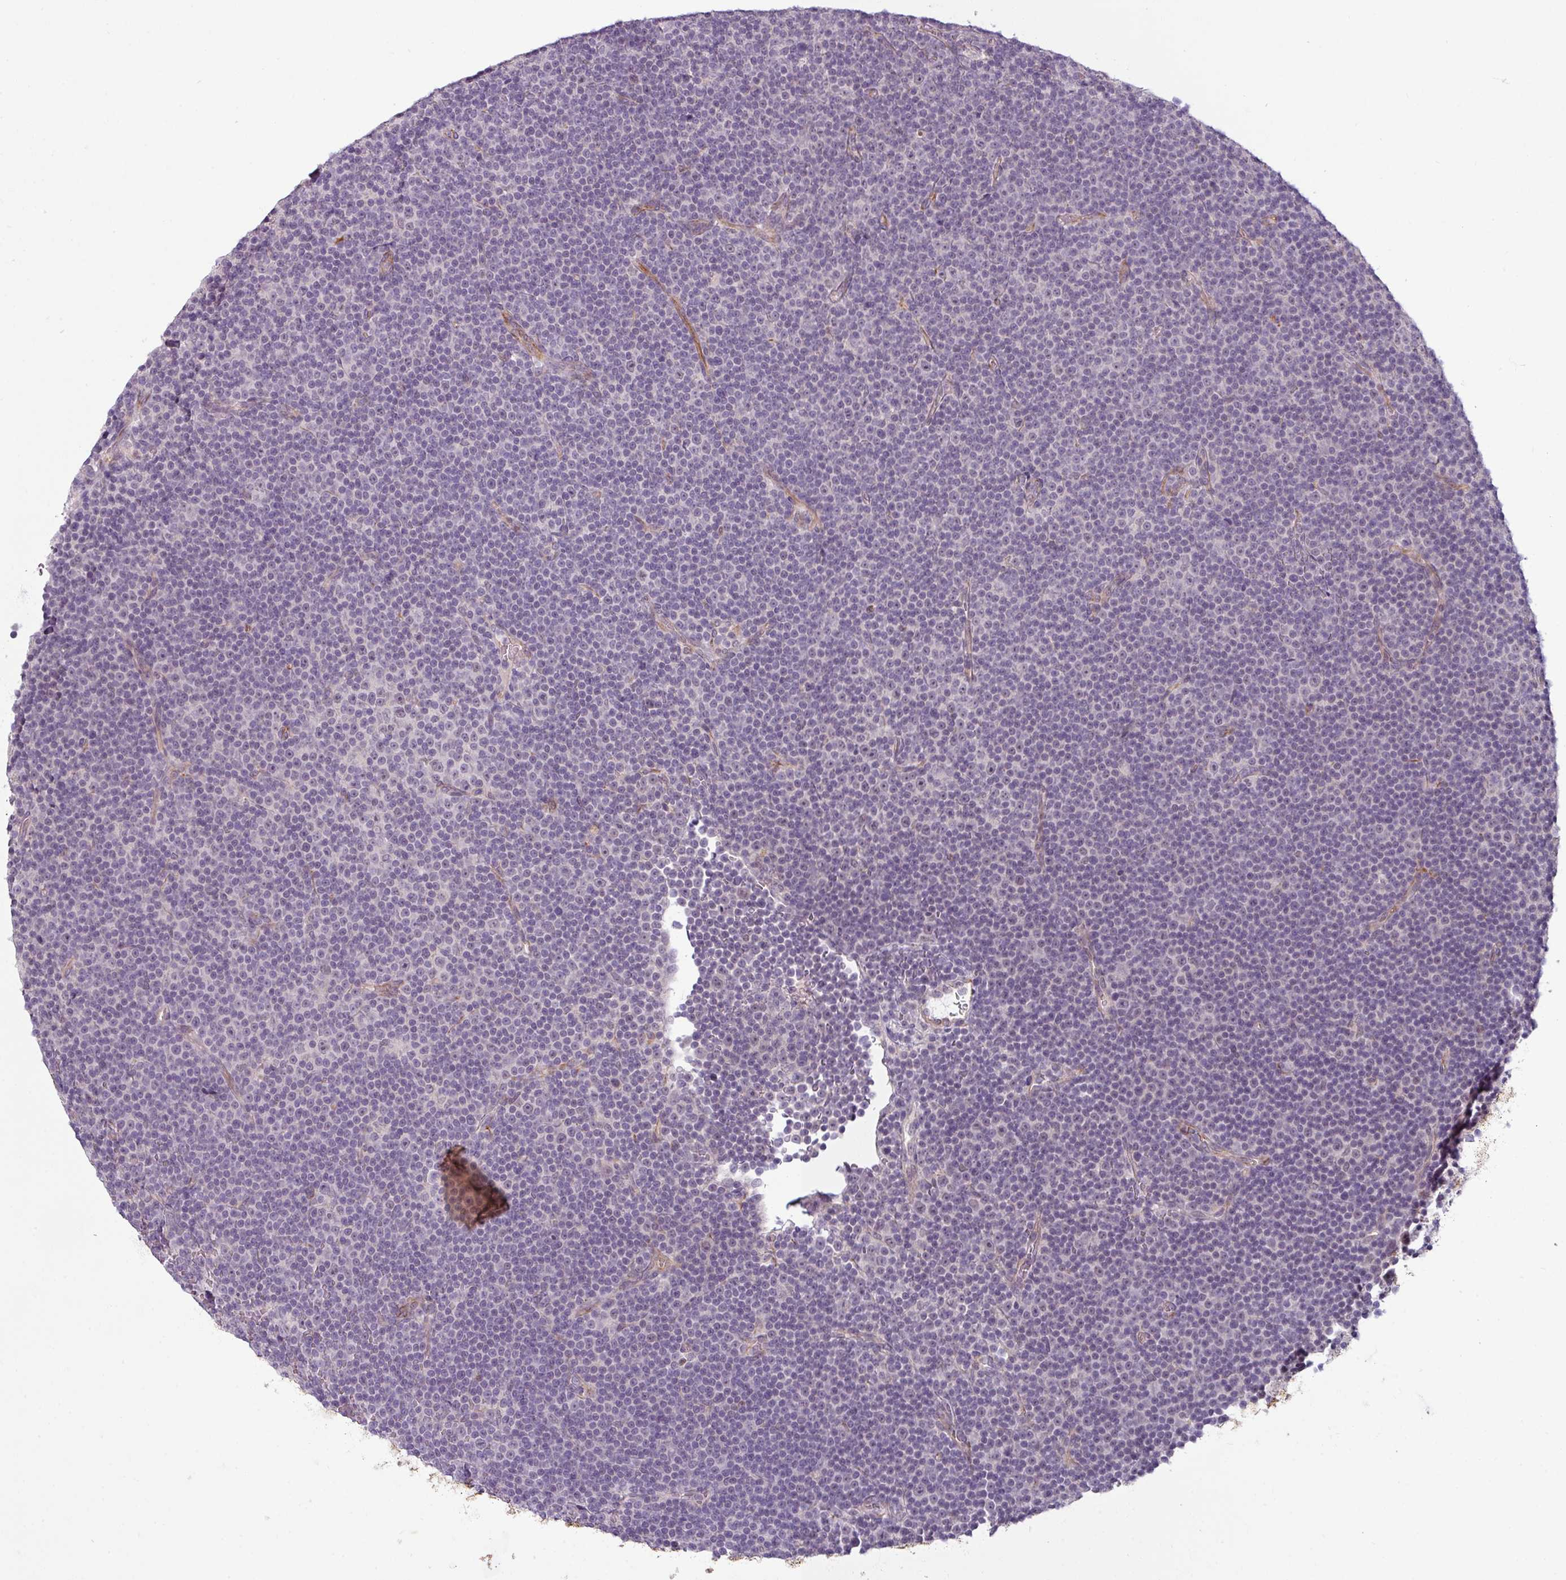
{"staining": {"intensity": "weak", "quantity": "<25%", "location": "nuclear"}, "tissue": "lymphoma", "cell_type": "Tumor cells", "image_type": "cancer", "snomed": [{"axis": "morphology", "description": "Malignant lymphoma, non-Hodgkin's type, Low grade"}, {"axis": "topography", "description": "Lymph node"}], "caption": "Tumor cells show no significant protein expression in low-grade malignant lymphoma, non-Hodgkin's type.", "gene": "UVSSA", "patient": {"sex": "female", "age": 67}}